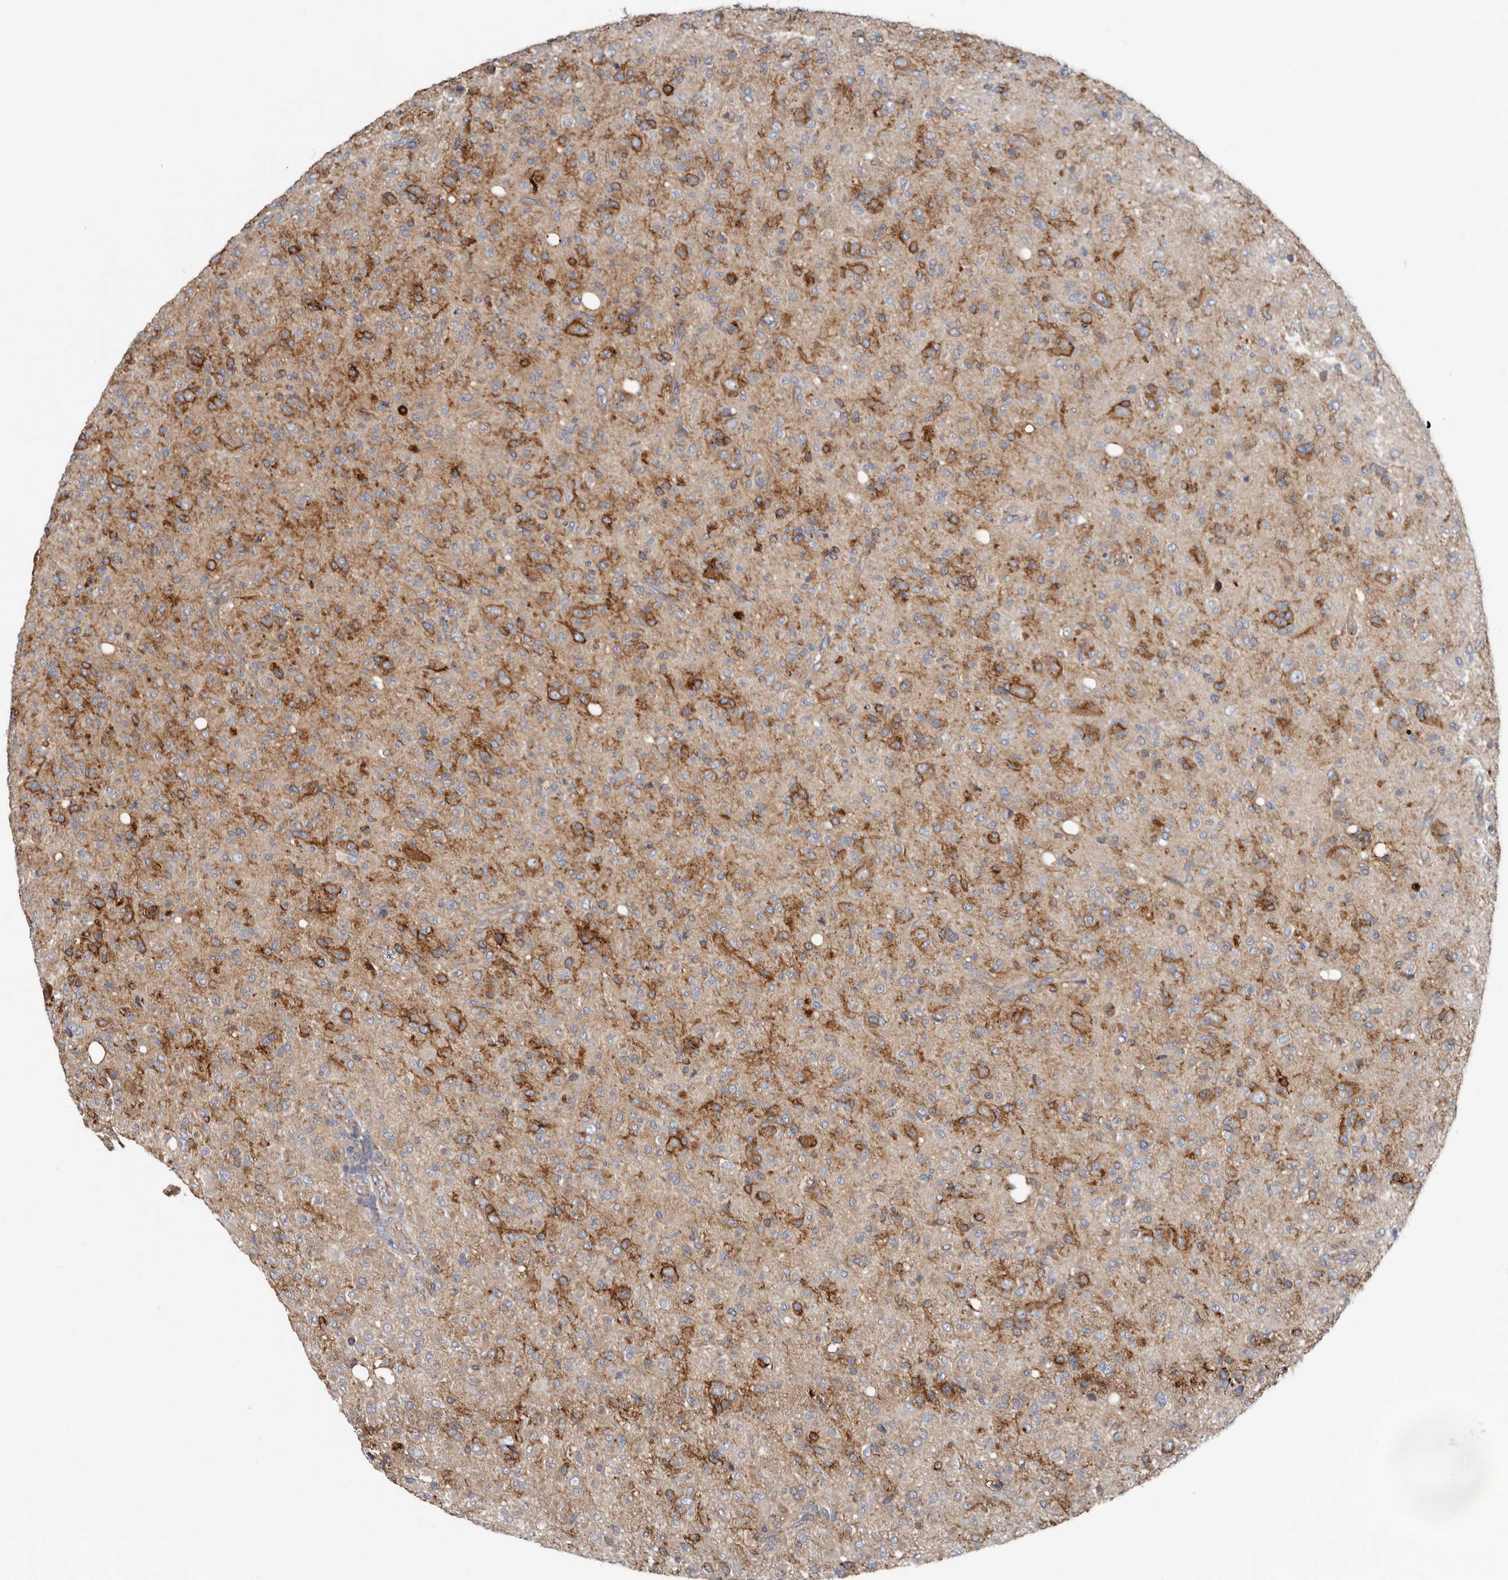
{"staining": {"intensity": "moderate", "quantity": "25%-75%", "location": "cytoplasmic/membranous"}, "tissue": "glioma", "cell_type": "Tumor cells", "image_type": "cancer", "snomed": [{"axis": "morphology", "description": "Glioma, malignant, High grade"}, {"axis": "topography", "description": "Brain"}], "caption": "Approximately 25%-75% of tumor cells in human malignant glioma (high-grade) show moderate cytoplasmic/membranous protein staining as visualized by brown immunohistochemical staining.", "gene": "LUZP1", "patient": {"sex": "female", "age": 57}}